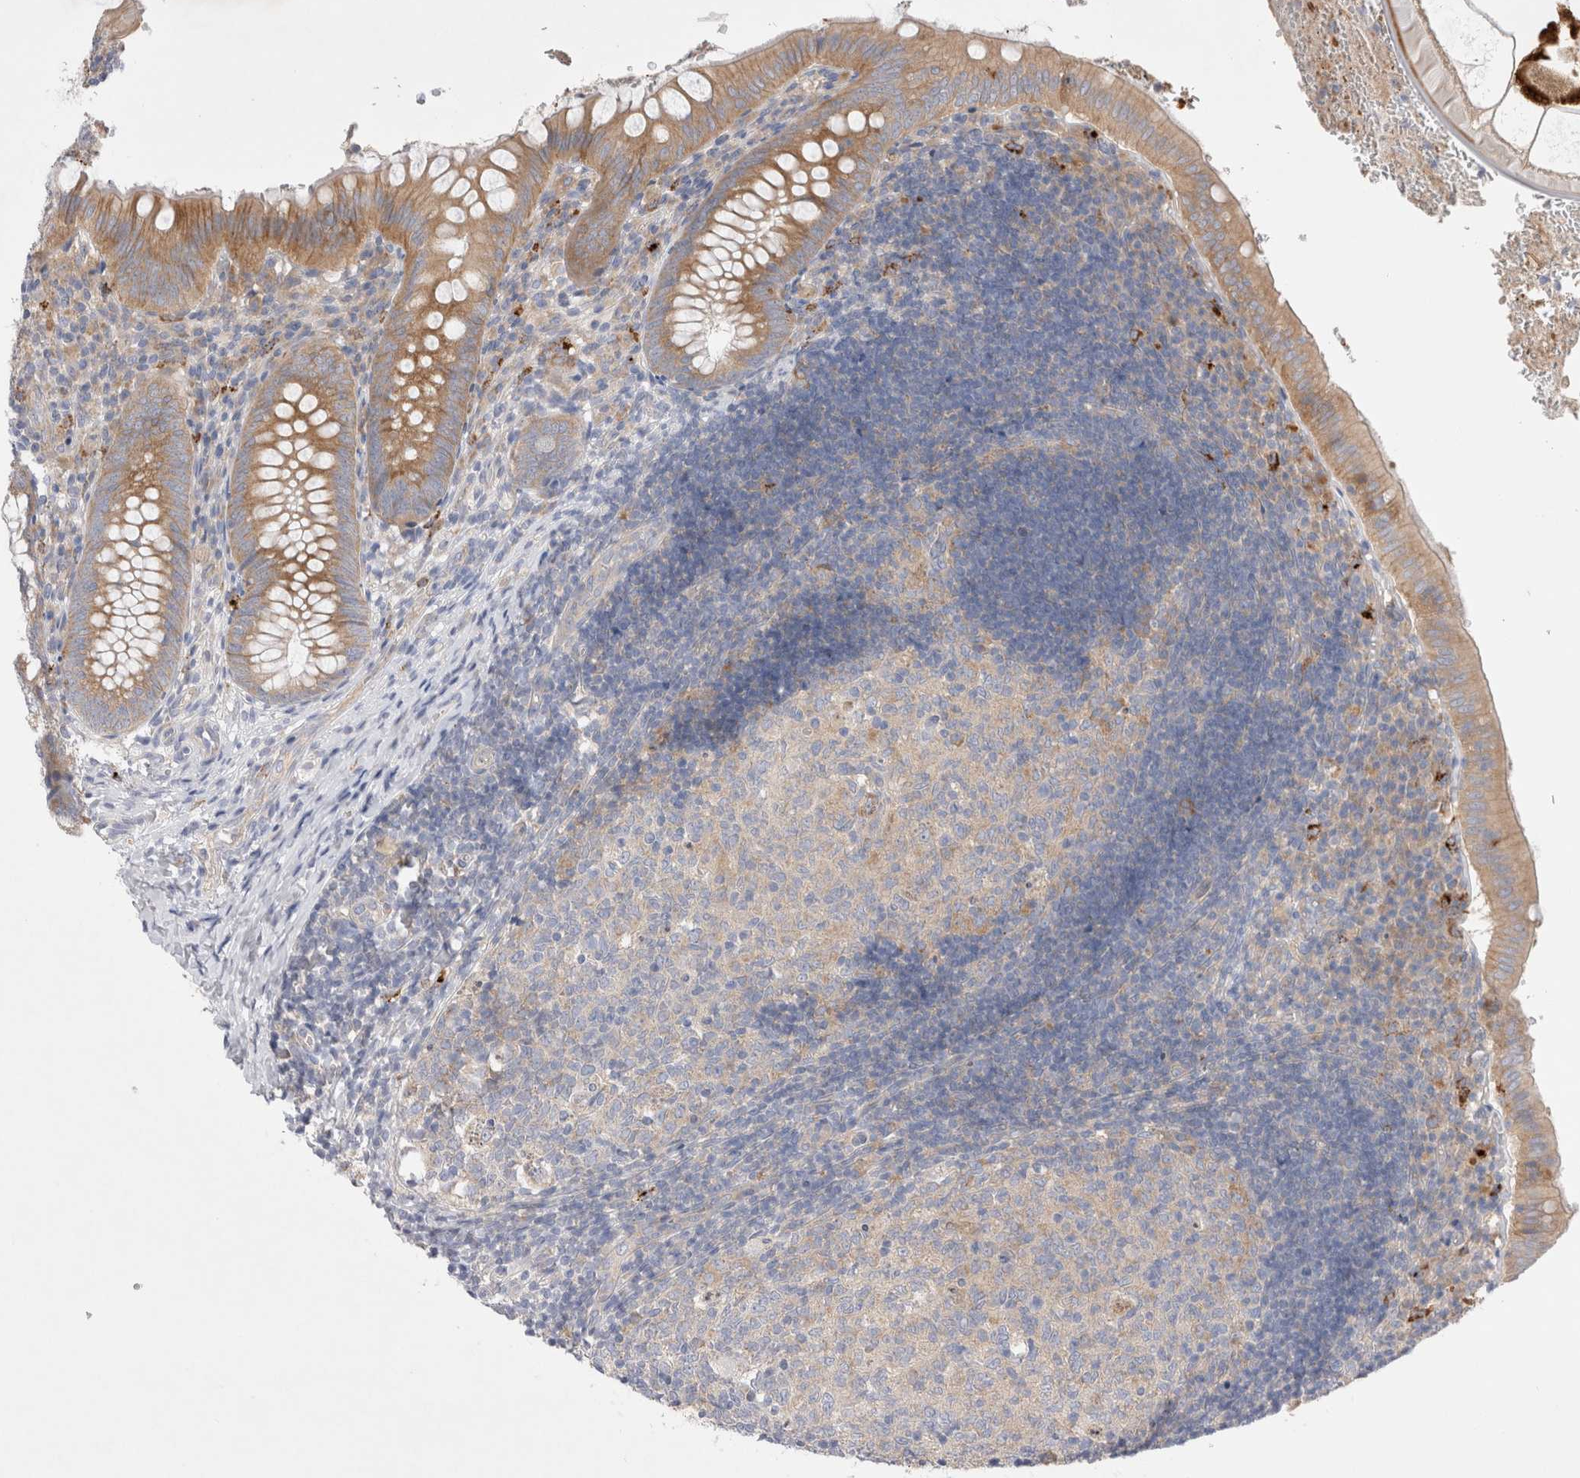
{"staining": {"intensity": "moderate", "quantity": ">75%", "location": "cytoplasmic/membranous"}, "tissue": "appendix", "cell_type": "Glandular cells", "image_type": "normal", "snomed": [{"axis": "morphology", "description": "Normal tissue, NOS"}, {"axis": "topography", "description": "Appendix"}], "caption": "About >75% of glandular cells in normal human appendix display moderate cytoplasmic/membranous protein staining as visualized by brown immunohistochemical staining.", "gene": "RBM12B", "patient": {"sex": "male", "age": 8}}